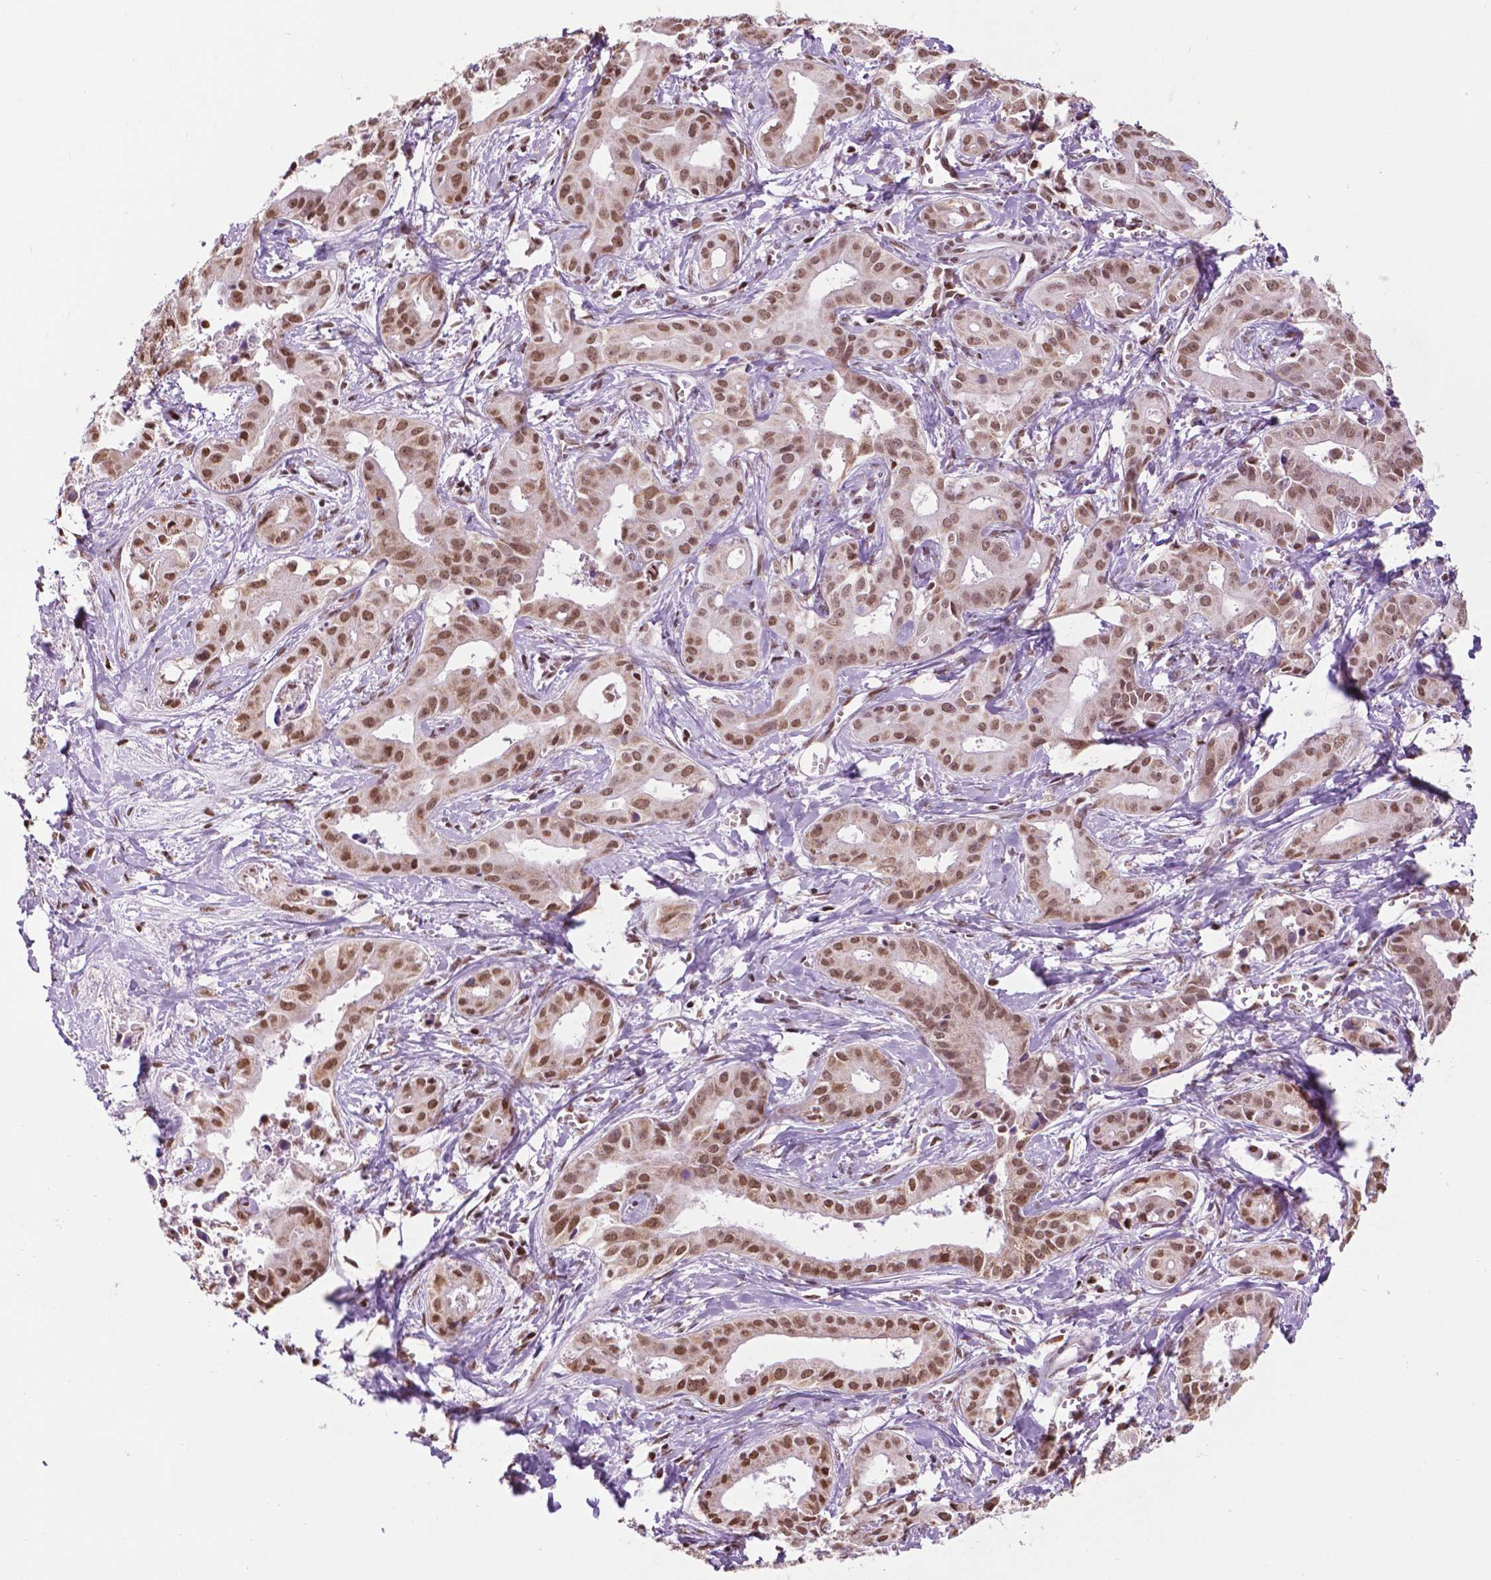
{"staining": {"intensity": "moderate", "quantity": ">75%", "location": "nuclear"}, "tissue": "liver cancer", "cell_type": "Tumor cells", "image_type": "cancer", "snomed": [{"axis": "morphology", "description": "Cholangiocarcinoma"}, {"axis": "topography", "description": "Liver"}], "caption": "The image displays immunohistochemical staining of liver cancer (cholangiocarcinoma). There is moderate nuclear staining is identified in about >75% of tumor cells. The protein of interest is stained brown, and the nuclei are stained in blue (DAB (3,3'-diaminobenzidine) IHC with brightfield microscopy, high magnification).", "gene": "COL23A1", "patient": {"sex": "female", "age": 65}}